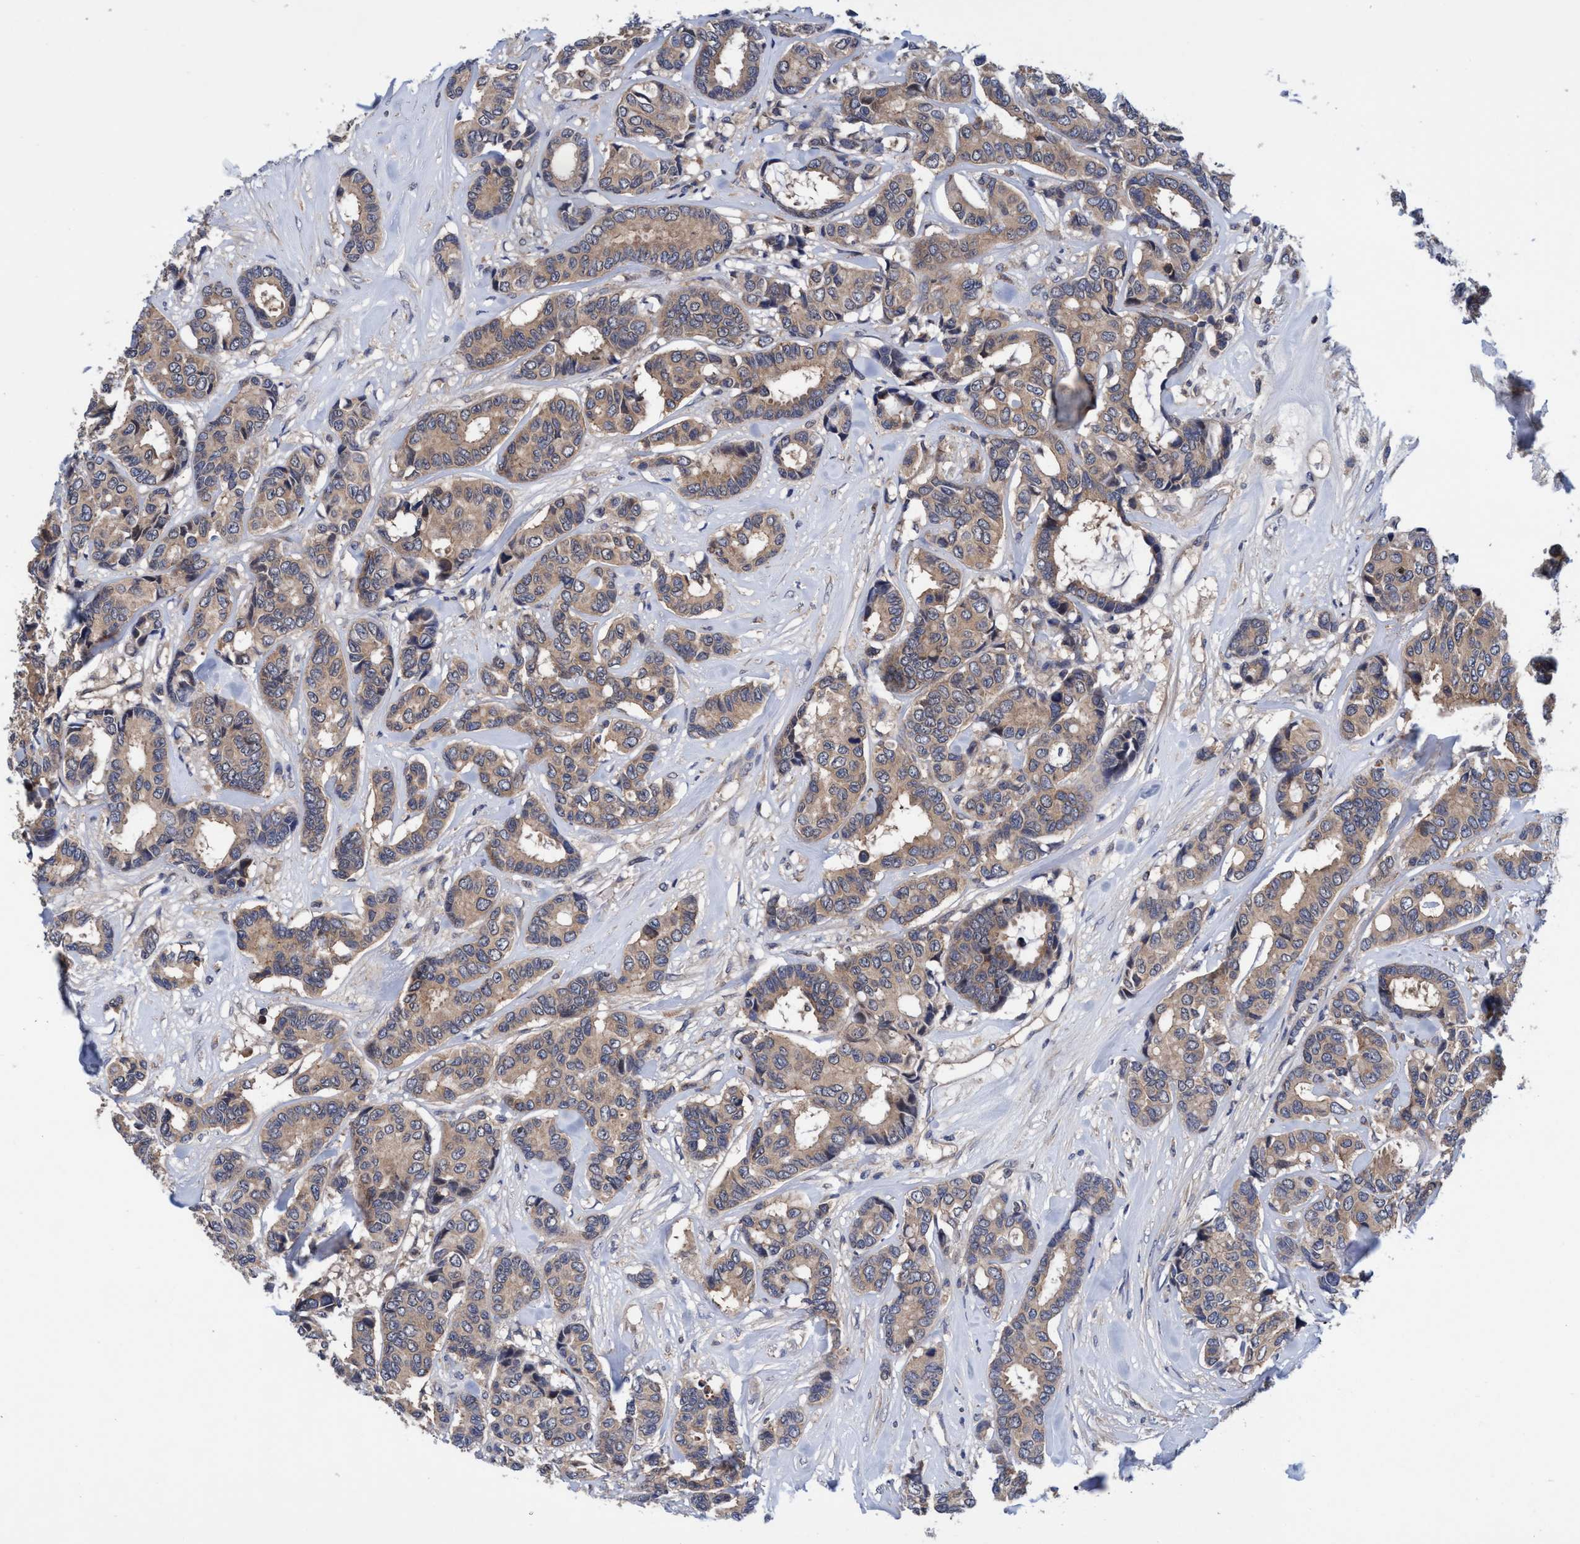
{"staining": {"intensity": "weak", "quantity": ">75%", "location": "cytoplasmic/membranous"}, "tissue": "breast cancer", "cell_type": "Tumor cells", "image_type": "cancer", "snomed": [{"axis": "morphology", "description": "Duct carcinoma"}, {"axis": "topography", "description": "Breast"}], "caption": "This image exhibits immunohistochemistry staining of human breast intraductal carcinoma, with low weak cytoplasmic/membranous expression in about >75% of tumor cells.", "gene": "CALCOCO2", "patient": {"sex": "female", "age": 87}}